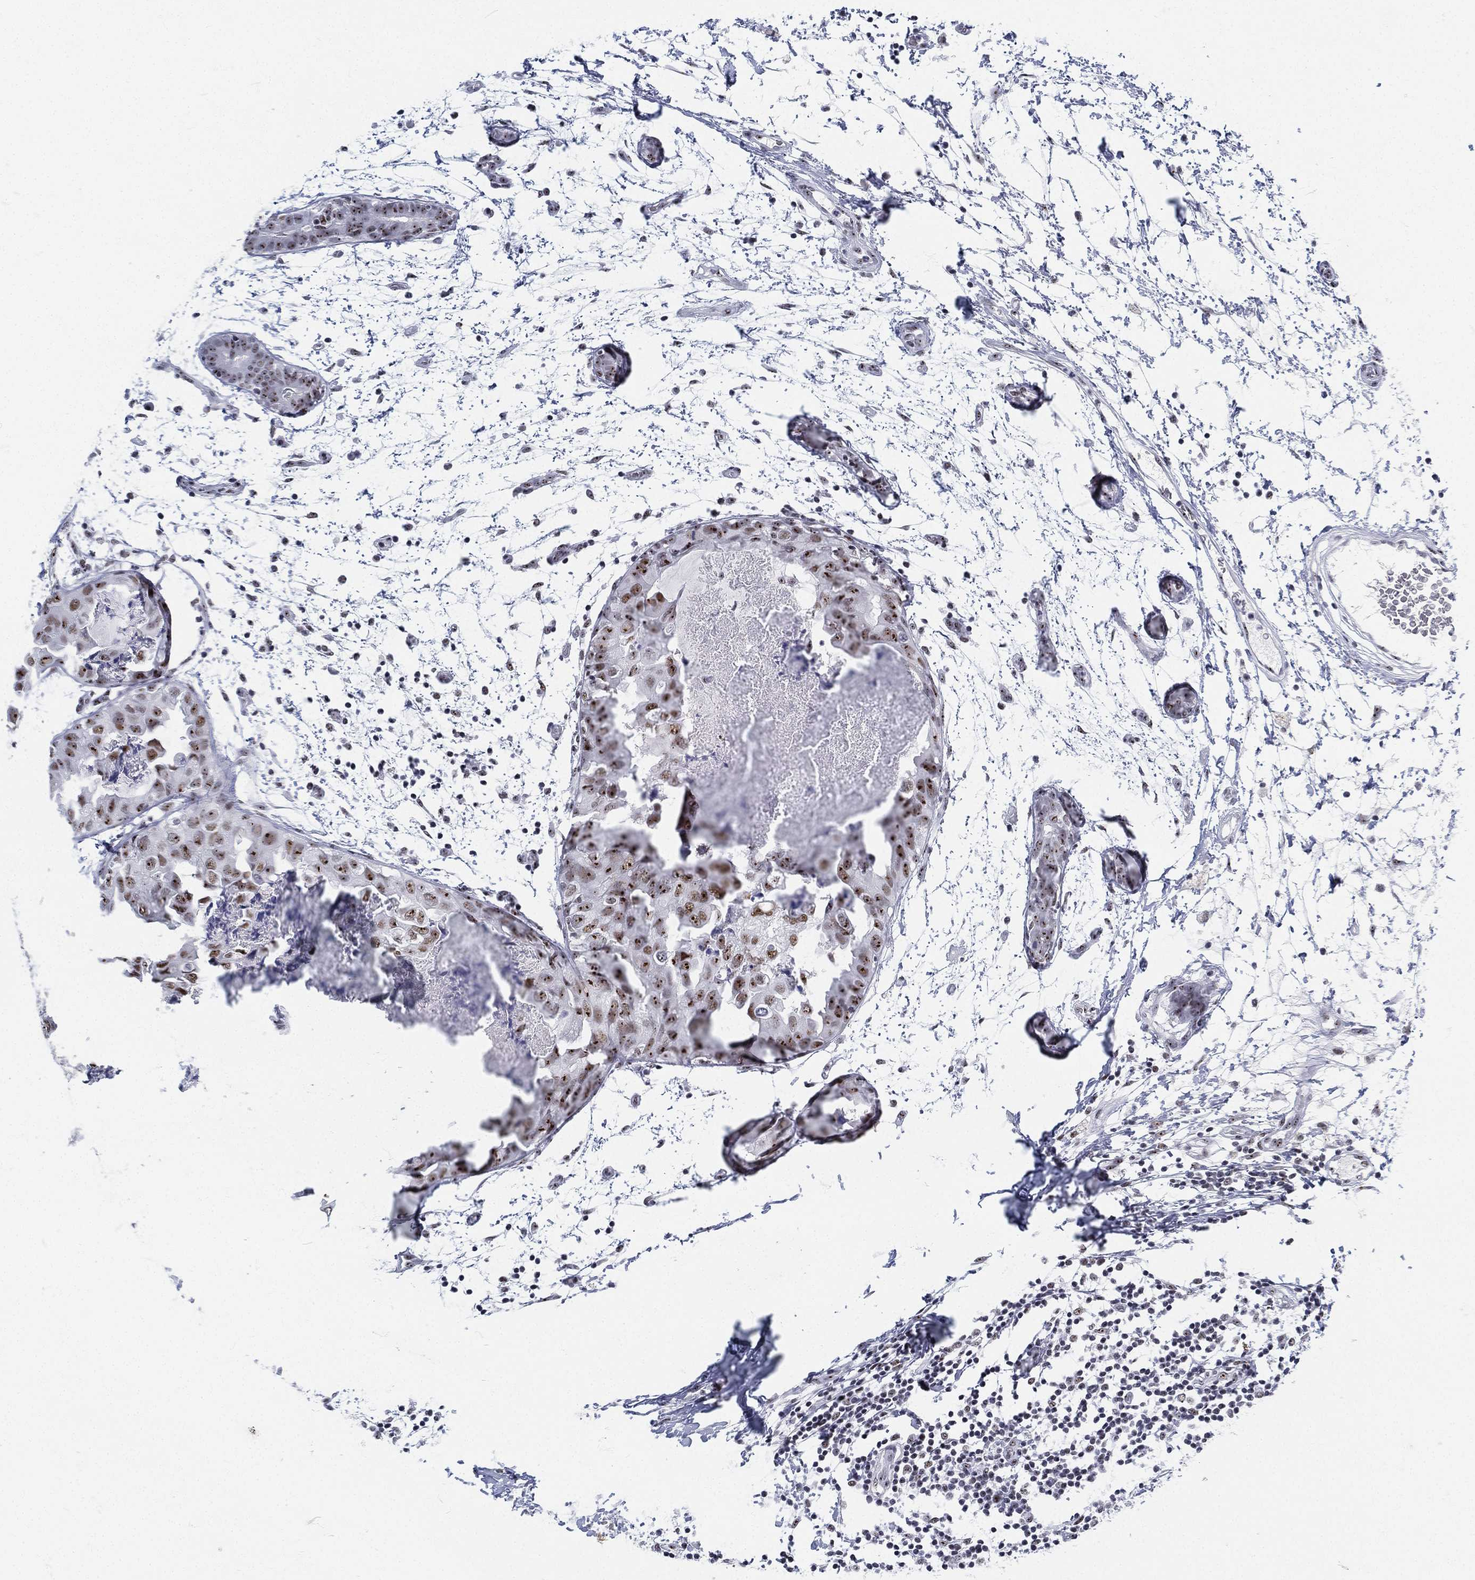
{"staining": {"intensity": "moderate", "quantity": "25%-75%", "location": "nuclear"}, "tissue": "breast cancer", "cell_type": "Tumor cells", "image_type": "cancer", "snomed": [{"axis": "morphology", "description": "Normal tissue, NOS"}, {"axis": "morphology", "description": "Duct carcinoma"}, {"axis": "topography", "description": "Breast"}], "caption": "Breast cancer stained with a brown dye reveals moderate nuclear positive staining in approximately 25%-75% of tumor cells.", "gene": "MAPK8IP1", "patient": {"sex": "female", "age": 40}}